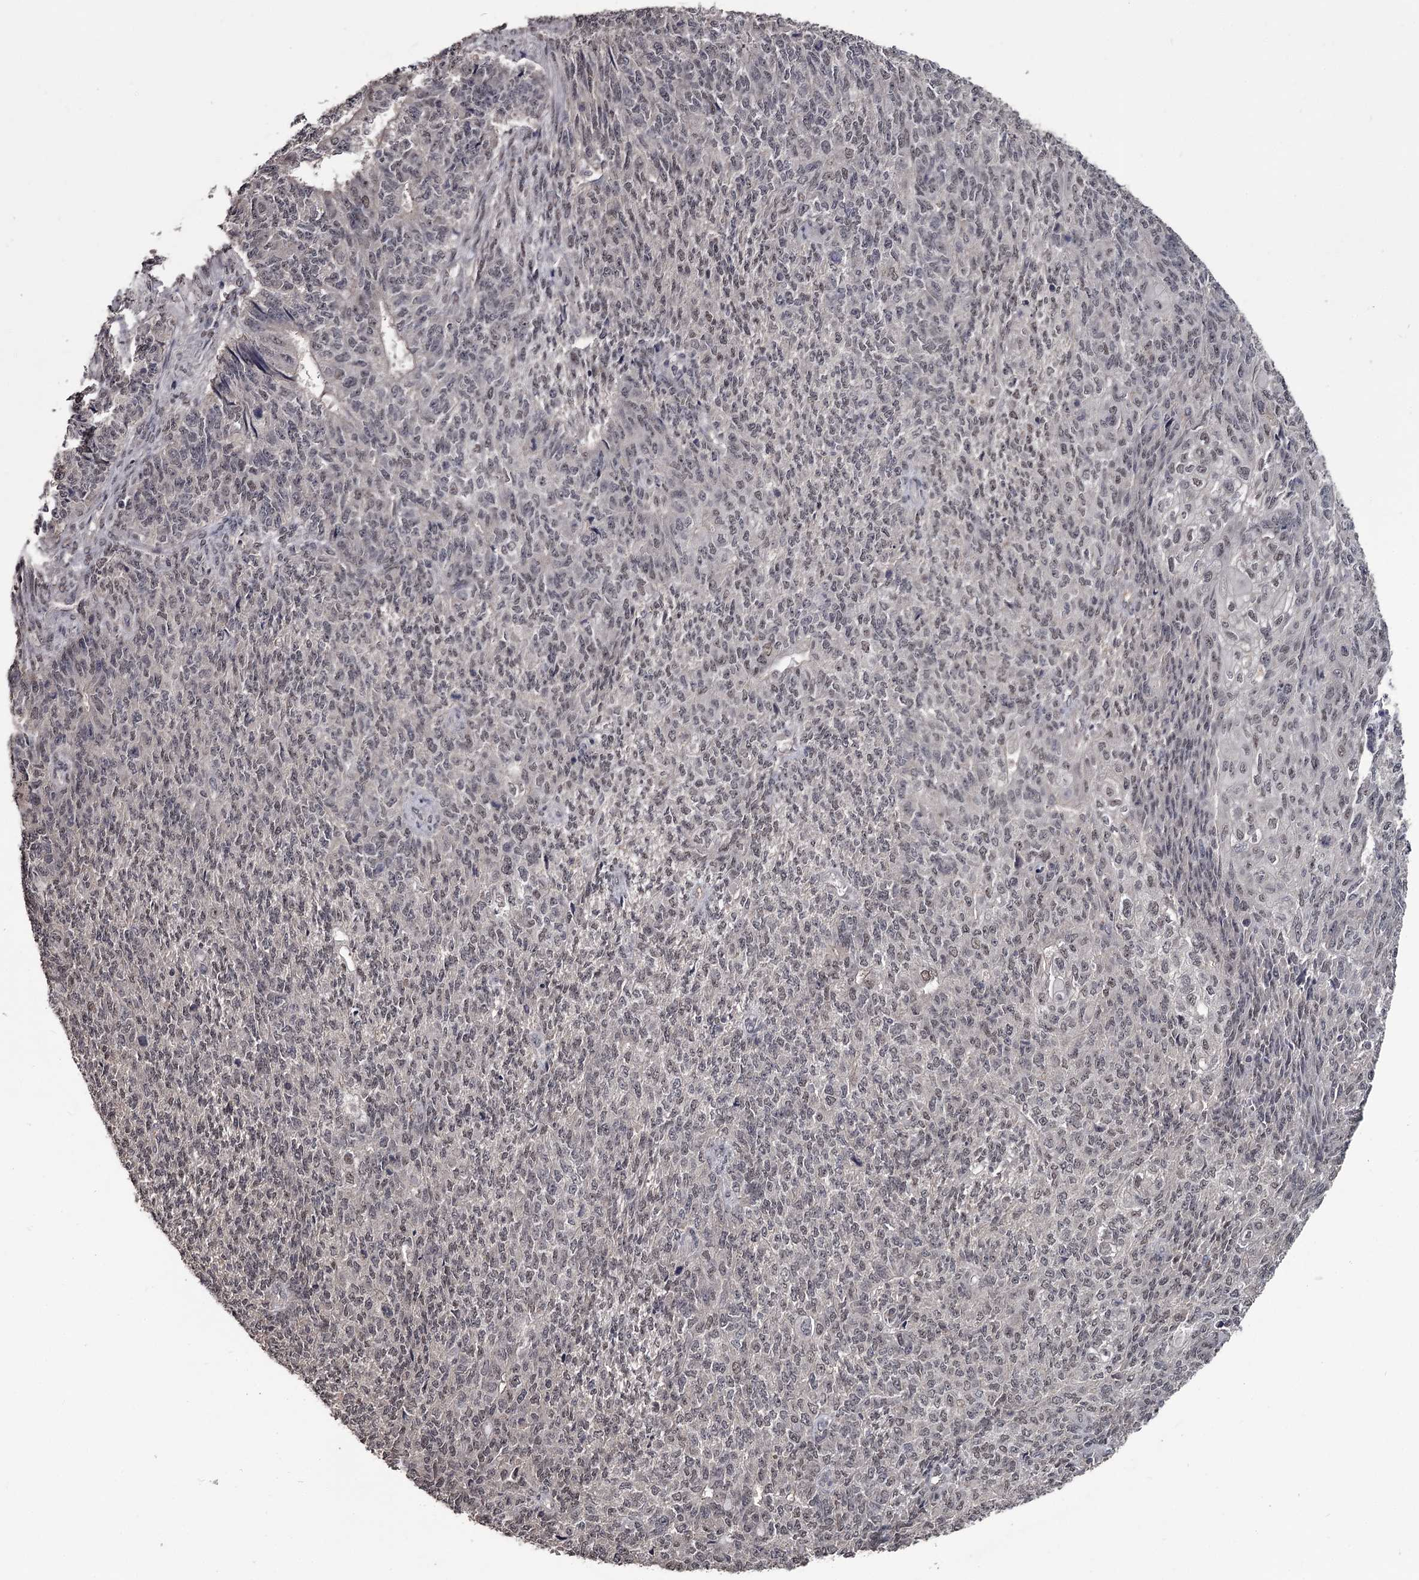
{"staining": {"intensity": "weak", "quantity": "25%-75%", "location": "nuclear"}, "tissue": "endometrial cancer", "cell_type": "Tumor cells", "image_type": "cancer", "snomed": [{"axis": "morphology", "description": "Adenocarcinoma, NOS"}, {"axis": "topography", "description": "Endometrium"}], "caption": "Immunohistochemical staining of endometrial cancer (adenocarcinoma) demonstrates low levels of weak nuclear protein positivity in about 25%-75% of tumor cells. The protein is shown in brown color, while the nuclei are stained blue.", "gene": "PRPF40B", "patient": {"sex": "female", "age": 32}}